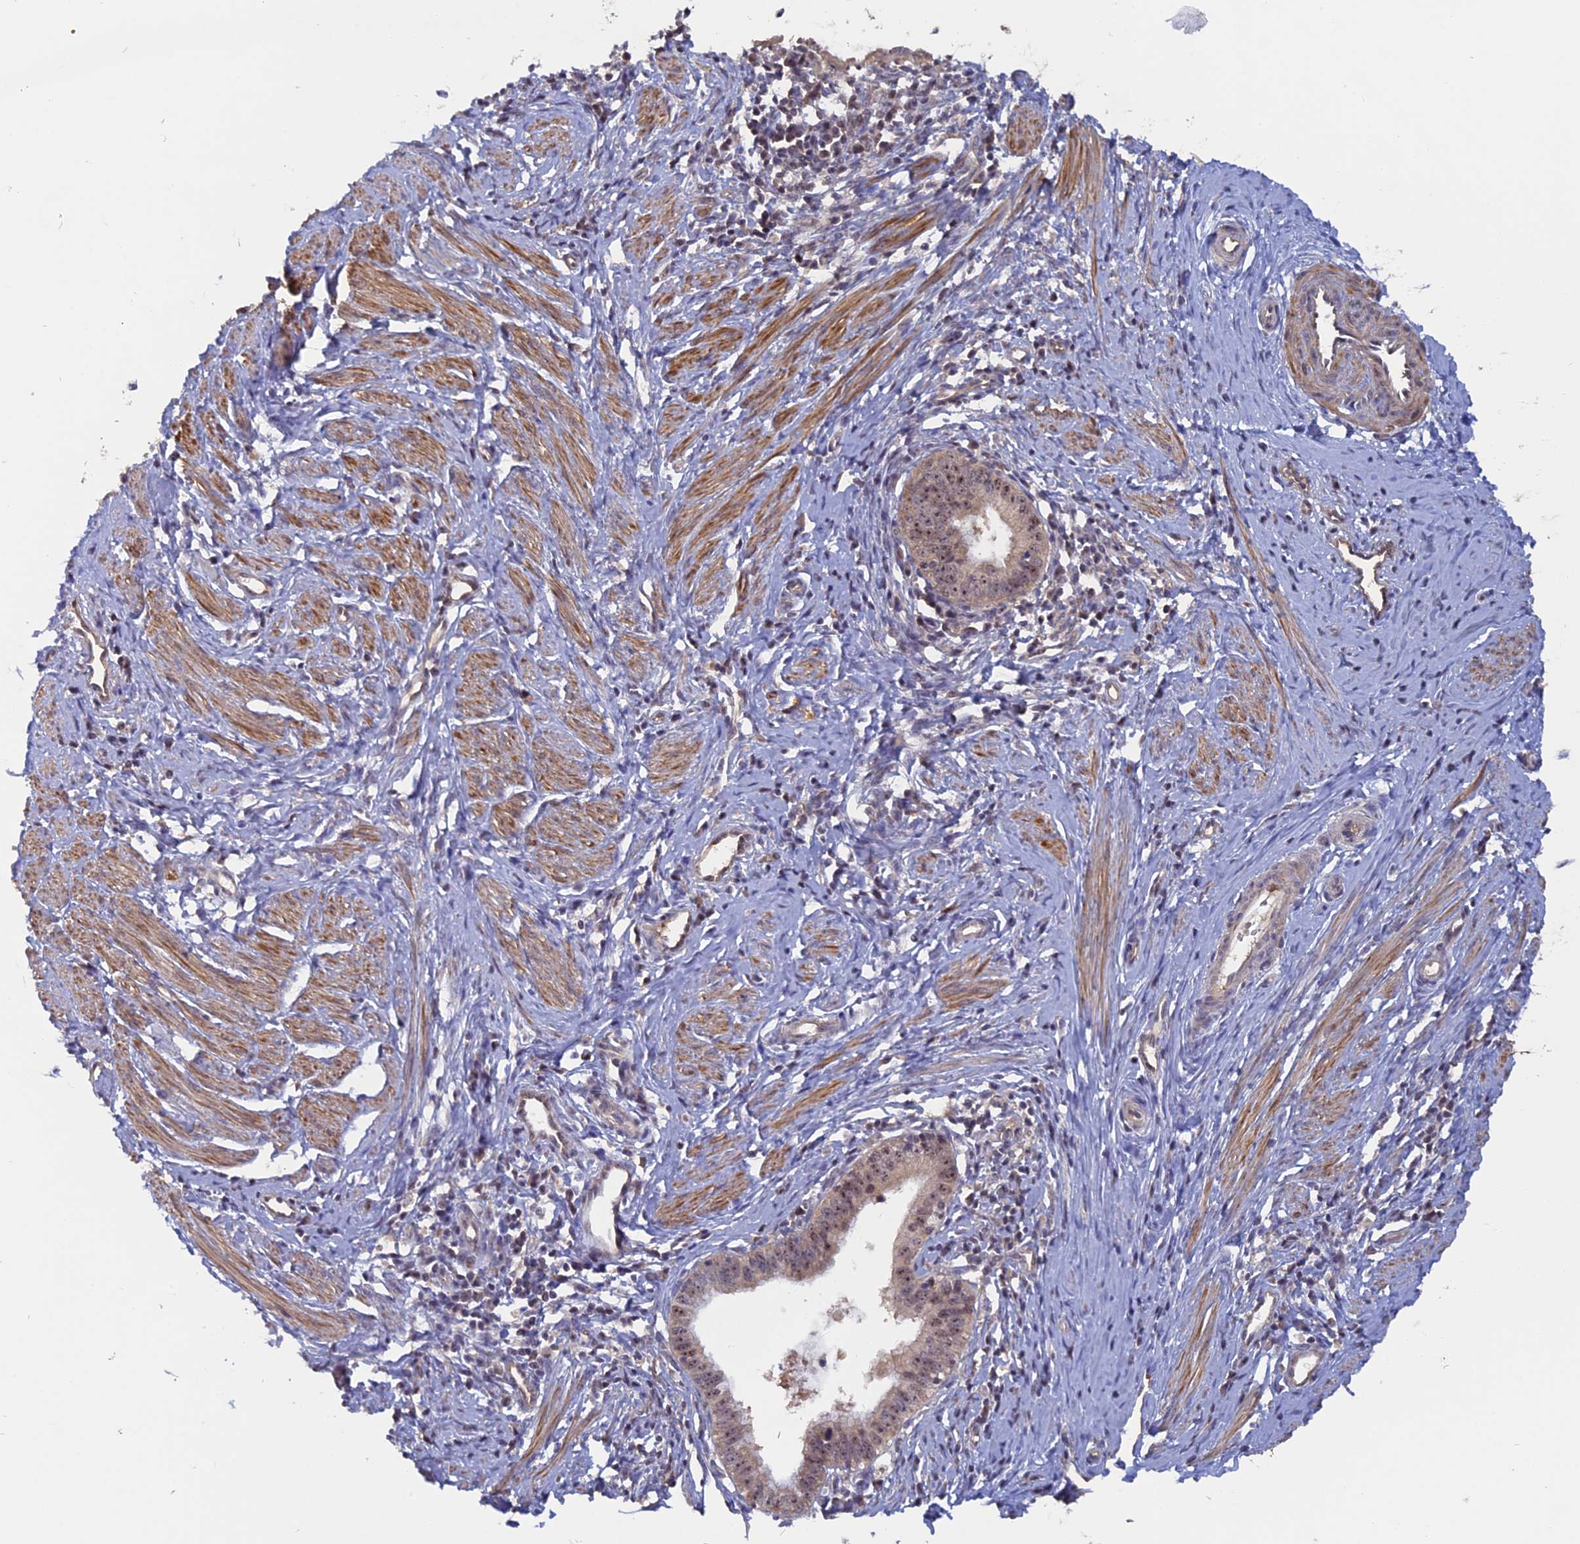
{"staining": {"intensity": "moderate", "quantity": ">75%", "location": "cytoplasmic/membranous,nuclear"}, "tissue": "cervical cancer", "cell_type": "Tumor cells", "image_type": "cancer", "snomed": [{"axis": "morphology", "description": "Adenocarcinoma, NOS"}, {"axis": "topography", "description": "Cervix"}], "caption": "Protein analysis of cervical cancer tissue reveals moderate cytoplasmic/membranous and nuclear positivity in about >75% of tumor cells.", "gene": "FAM98C", "patient": {"sex": "female", "age": 36}}